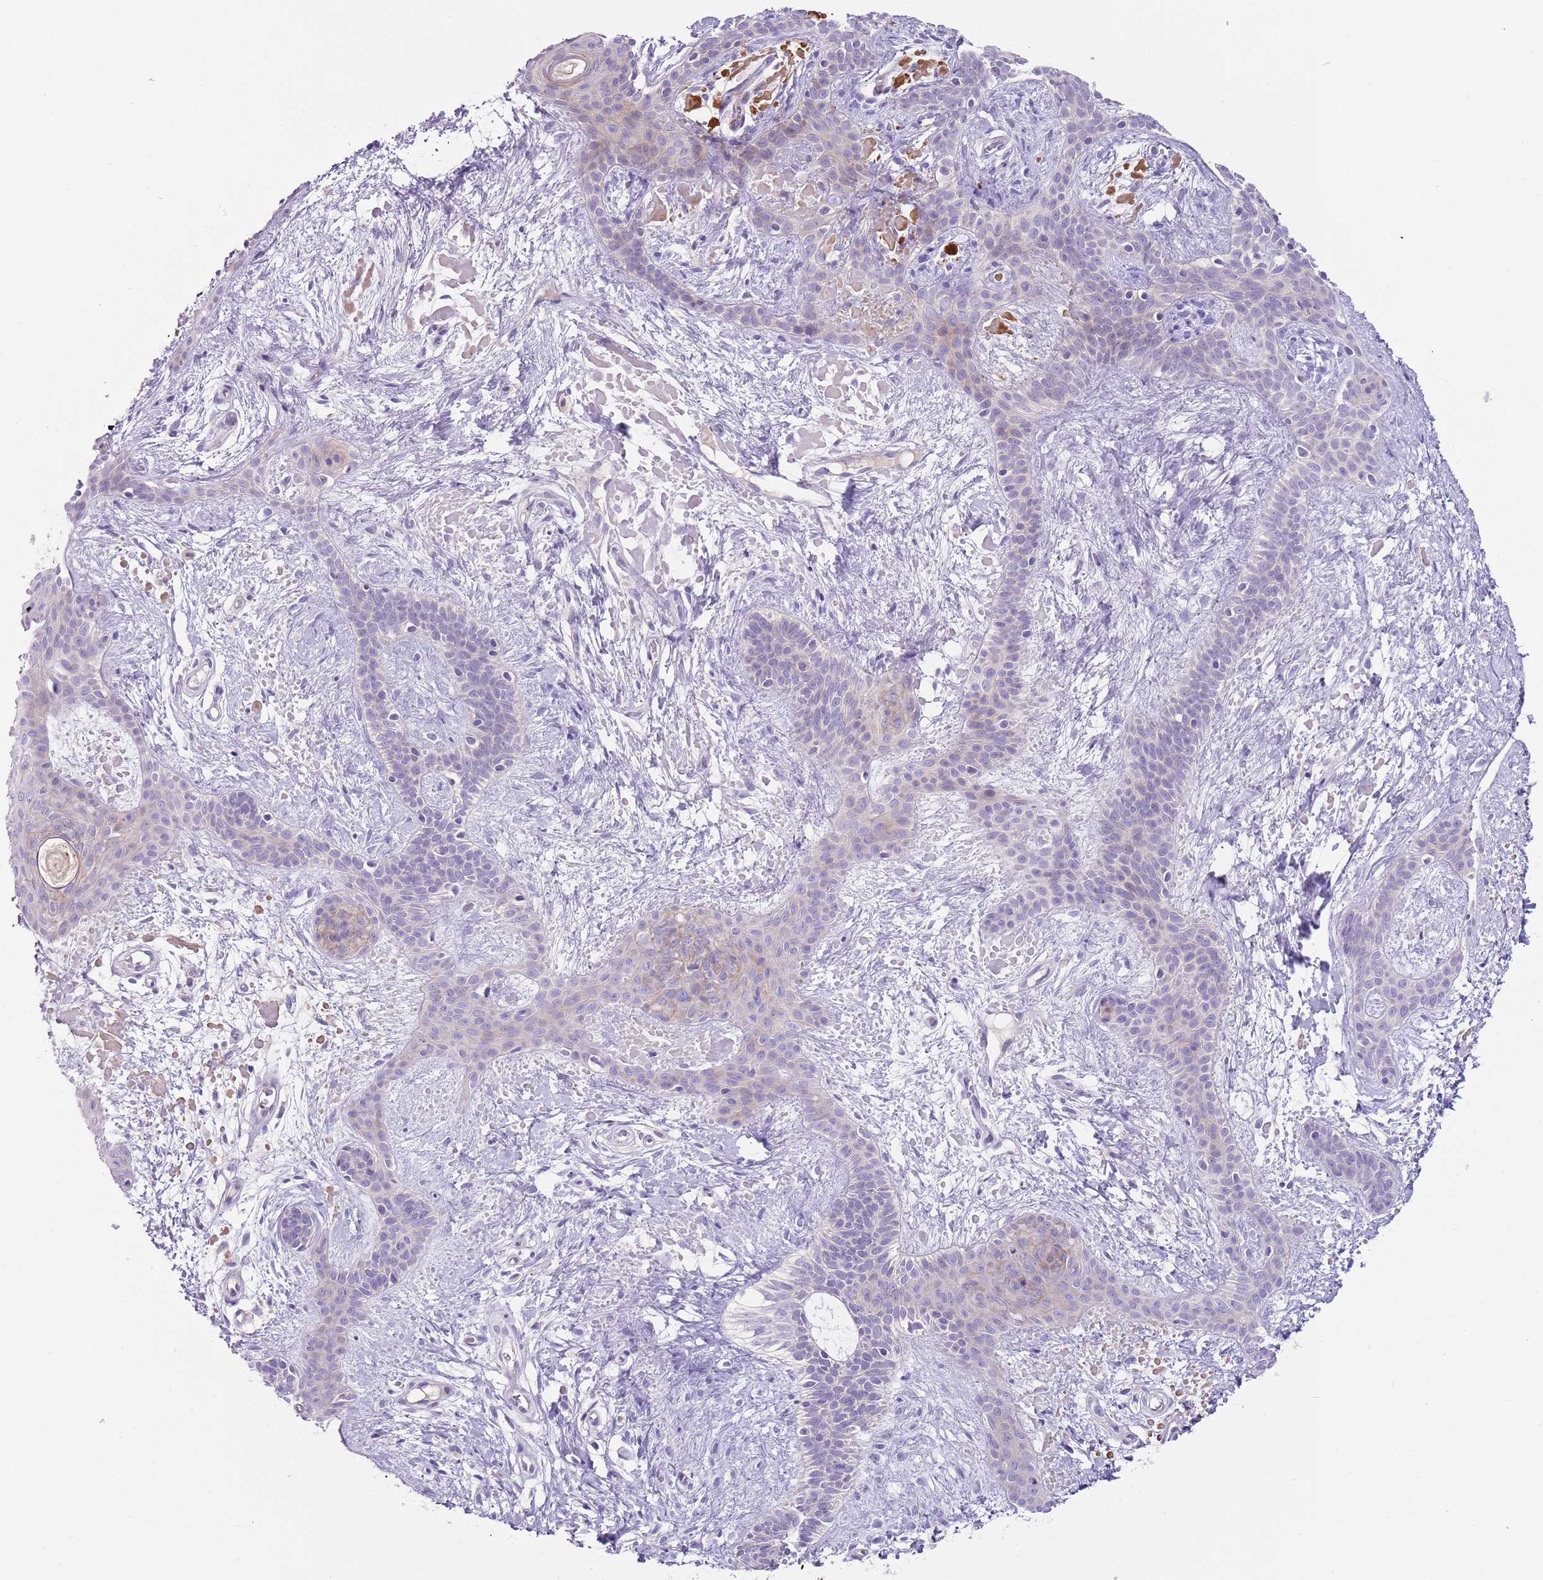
{"staining": {"intensity": "negative", "quantity": "none", "location": "none"}, "tissue": "skin cancer", "cell_type": "Tumor cells", "image_type": "cancer", "snomed": [{"axis": "morphology", "description": "Basal cell carcinoma"}, {"axis": "topography", "description": "Skin"}], "caption": "A high-resolution micrograph shows immunohistochemistry staining of skin cancer, which demonstrates no significant expression in tumor cells.", "gene": "C2CD3", "patient": {"sex": "male", "age": 78}}